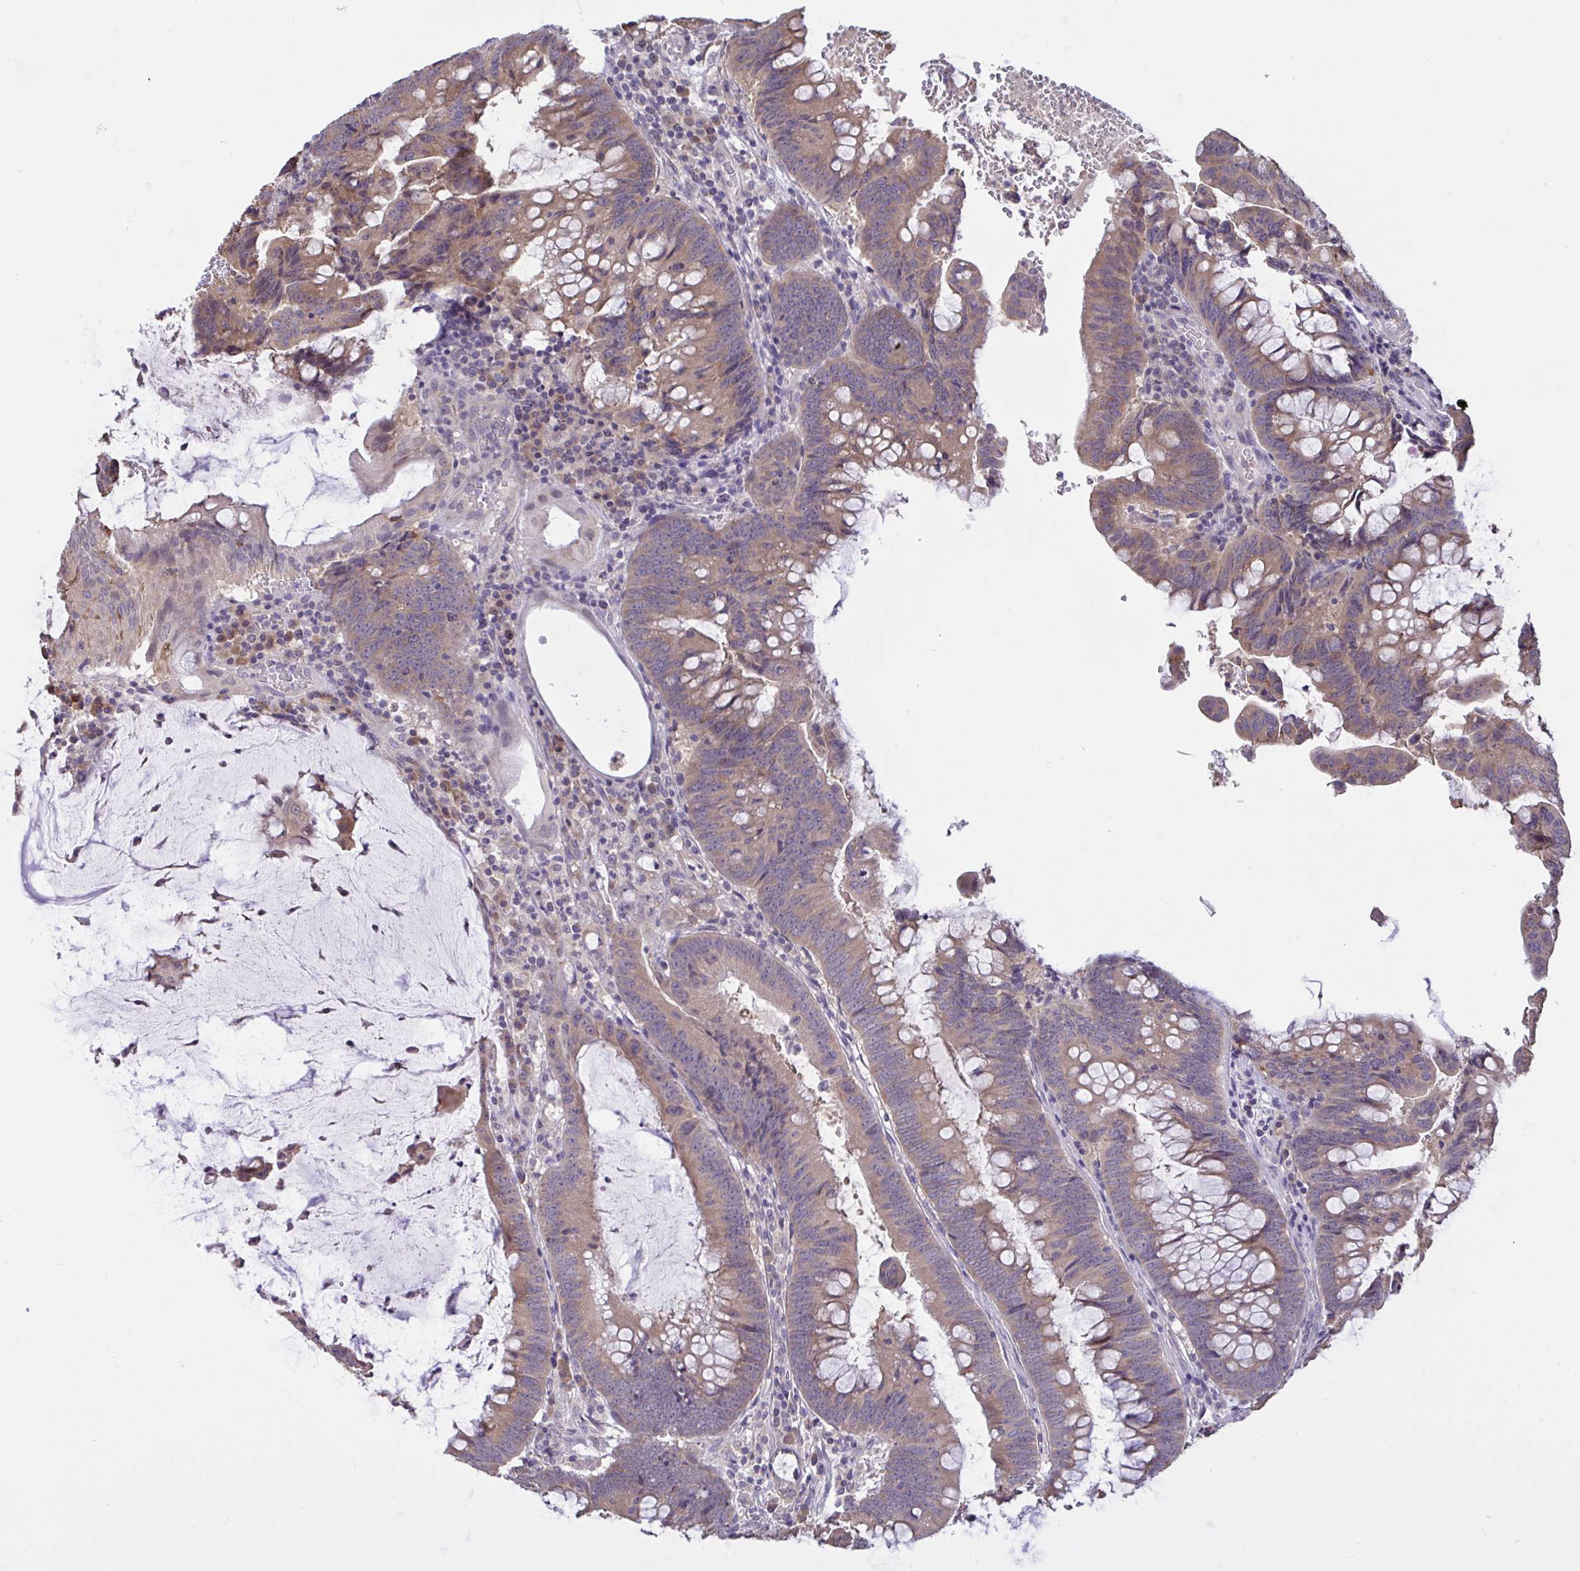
{"staining": {"intensity": "moderate", "quantity": ">75%", "location": "cytoplasmic/membranous"}, "tissue": "colorectal cancer", "cell_type": "Tumor cells", "image_type": "cancer", "snomed": [{"axis": "morphology", "description": "Adenocarcinoma, NOS"}, {"axis": "topography", "description": "Colon"}], "caption": "This is an image of IHC staining of colorectal cancer (adenocarcinoma), which shows moderate expression in the cytoplasmic/membranous of tumor cells.", "gene": "TMEM41A", "patient": {"sex": "male", "age": 62}}